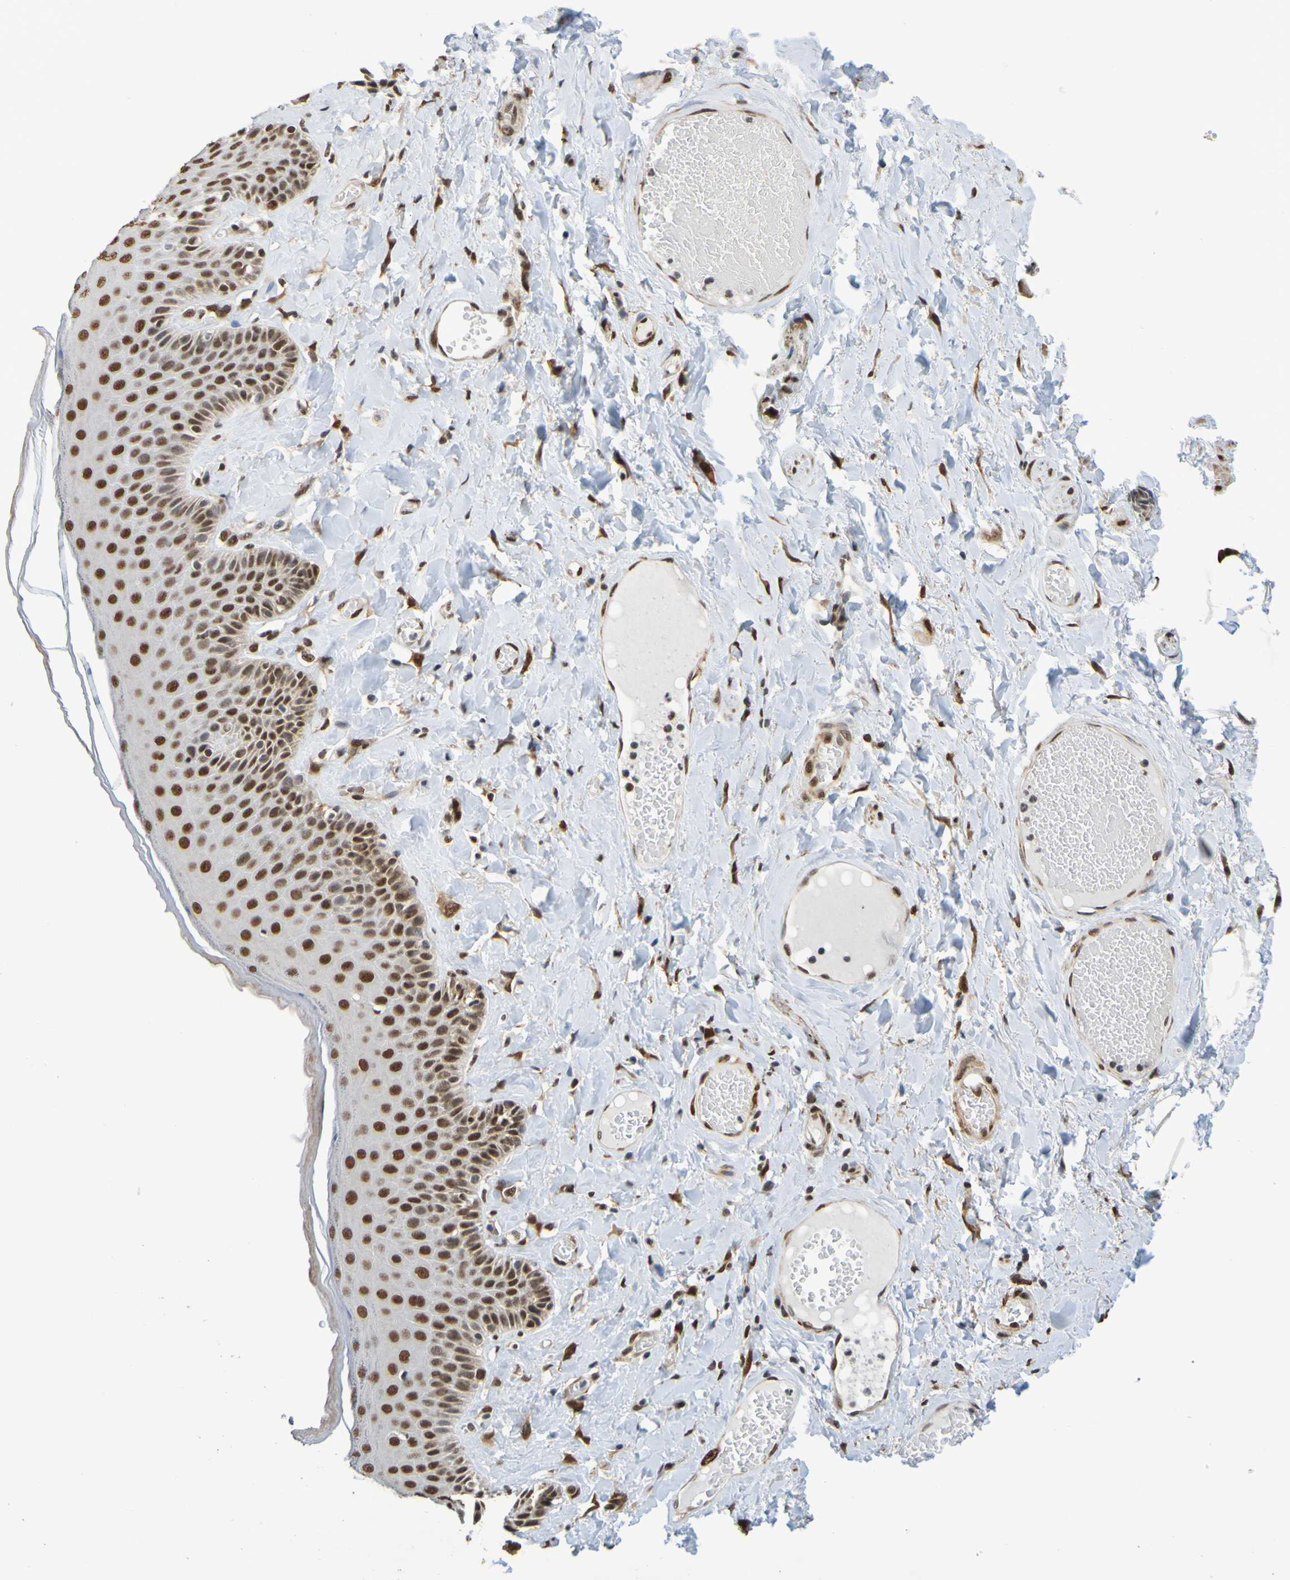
{"staining": {"intensity": "strong", "quantity": ">75%", "location": "nuclear"}, "tissue": "skin", "cell_type": "Epidermal cells", "image_type": "normal", "snomed": [{"axis": "morphology", "description": "Normal tissue, NOS"}, {"axis": "topography", "description": "Anal"}], "caption": "An immunohistochemistry (IHC) photomicrograph of benign tissue is shown. Protein staining in brown highlights strong nuclear positivity in skin within epidermal cells. Immunohistochemistry (ihc) stains the protein of interest in brown and the nuclei are stained blue.", "gene": "HDAC2", "patient": {"sex": "male", "age": 69}}